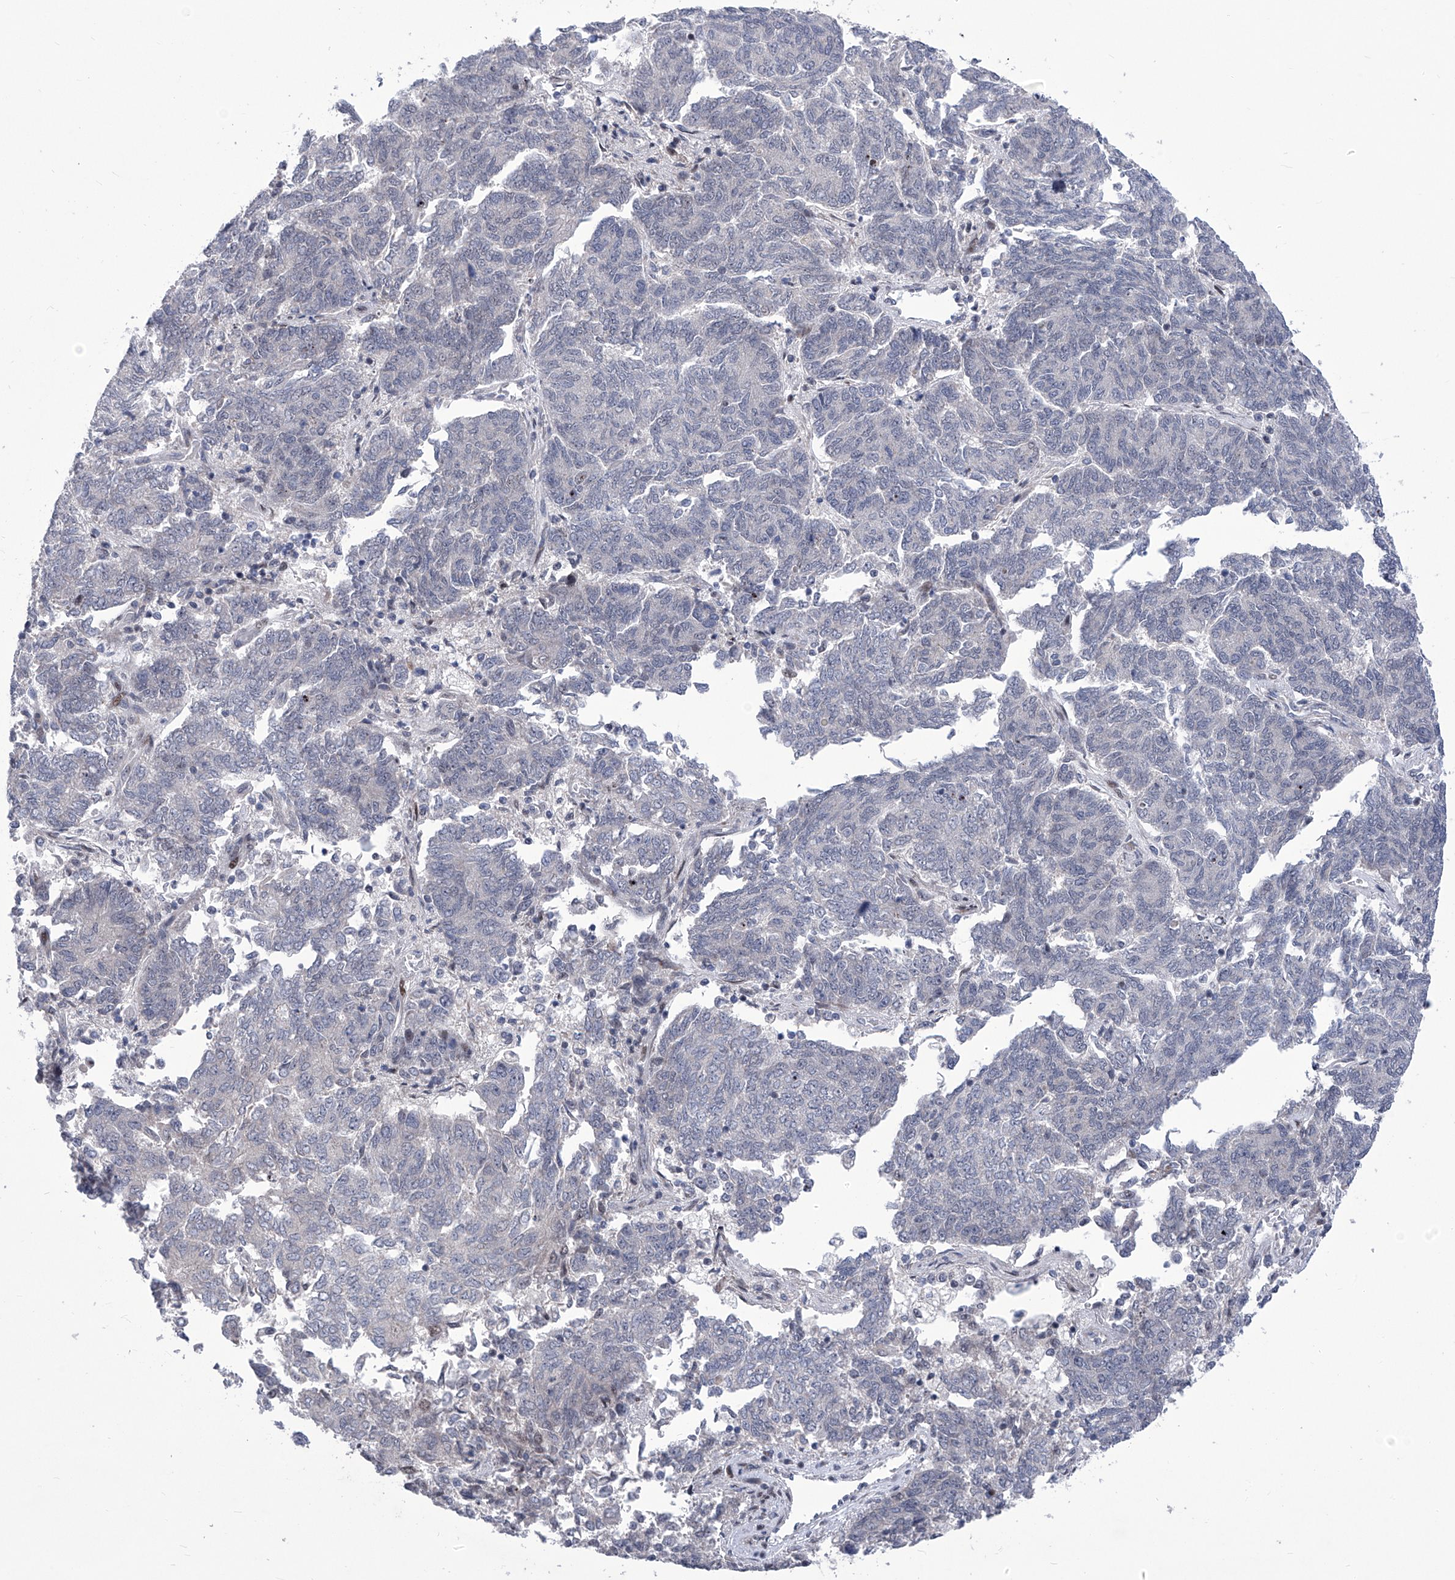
{"staining": {"intensity": "negative", "quantity": "none", "location": "none"}, "tissue": "endometrial cancer", "cell_type": "Tumor cells", "image_type": "cancer", "snomed": [{"axis": "morphology", "description": "Adenocarcinoma, NOS"}, {"axis": "topography", "description": "Endometrium"}], "caption": "There is no significant staining in tumor cells of endometrial adenocarcinoma. (Stains: DAB IHC with hematoxylin counter stain, Microscopy: brightfield microscopy at high magnification).", "gene": "NUFIP1", "patient": {"sex": "female", "age": 80}}